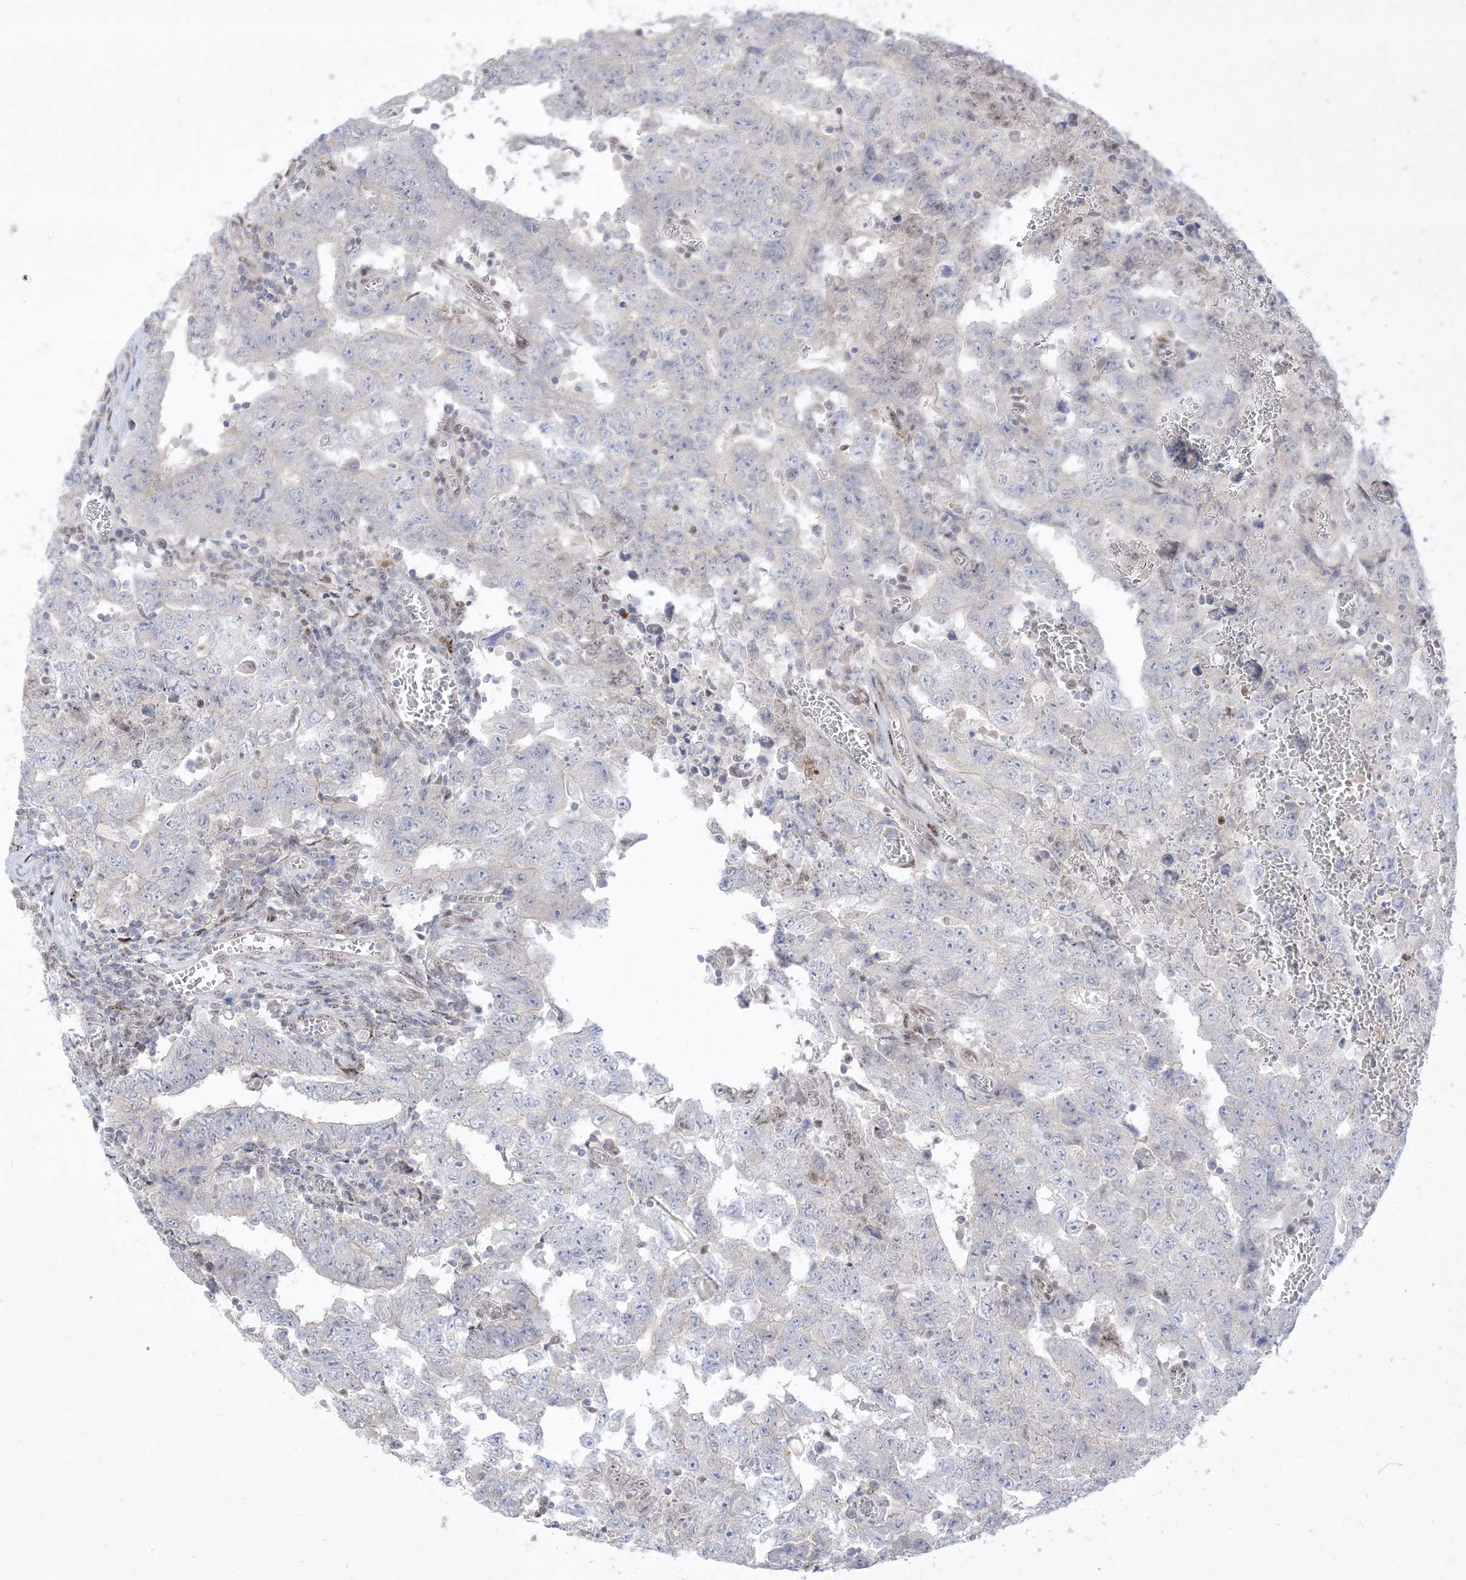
{"staining": {"intensity": "negative", "quantity": "none", "location": "none"}, "tissue": "testis cancer", "cell_type": "Tumor cells", "image_type": "cancer", "snomed": [{"axis": "morphology", "description": "Carcinoma, Embryonal, NOS"}, {"axis": "topography", "description": "Testis"}], "caption": "This histopathology image is of testis embryonal carcinoma stained with immunohistochemistry to label a protein in brown with the nuclei are counter-stained blue. There is no expression in tumor cells.", "gene": "BHLHE40", "patient": {"sex": "male", "age": 26}}